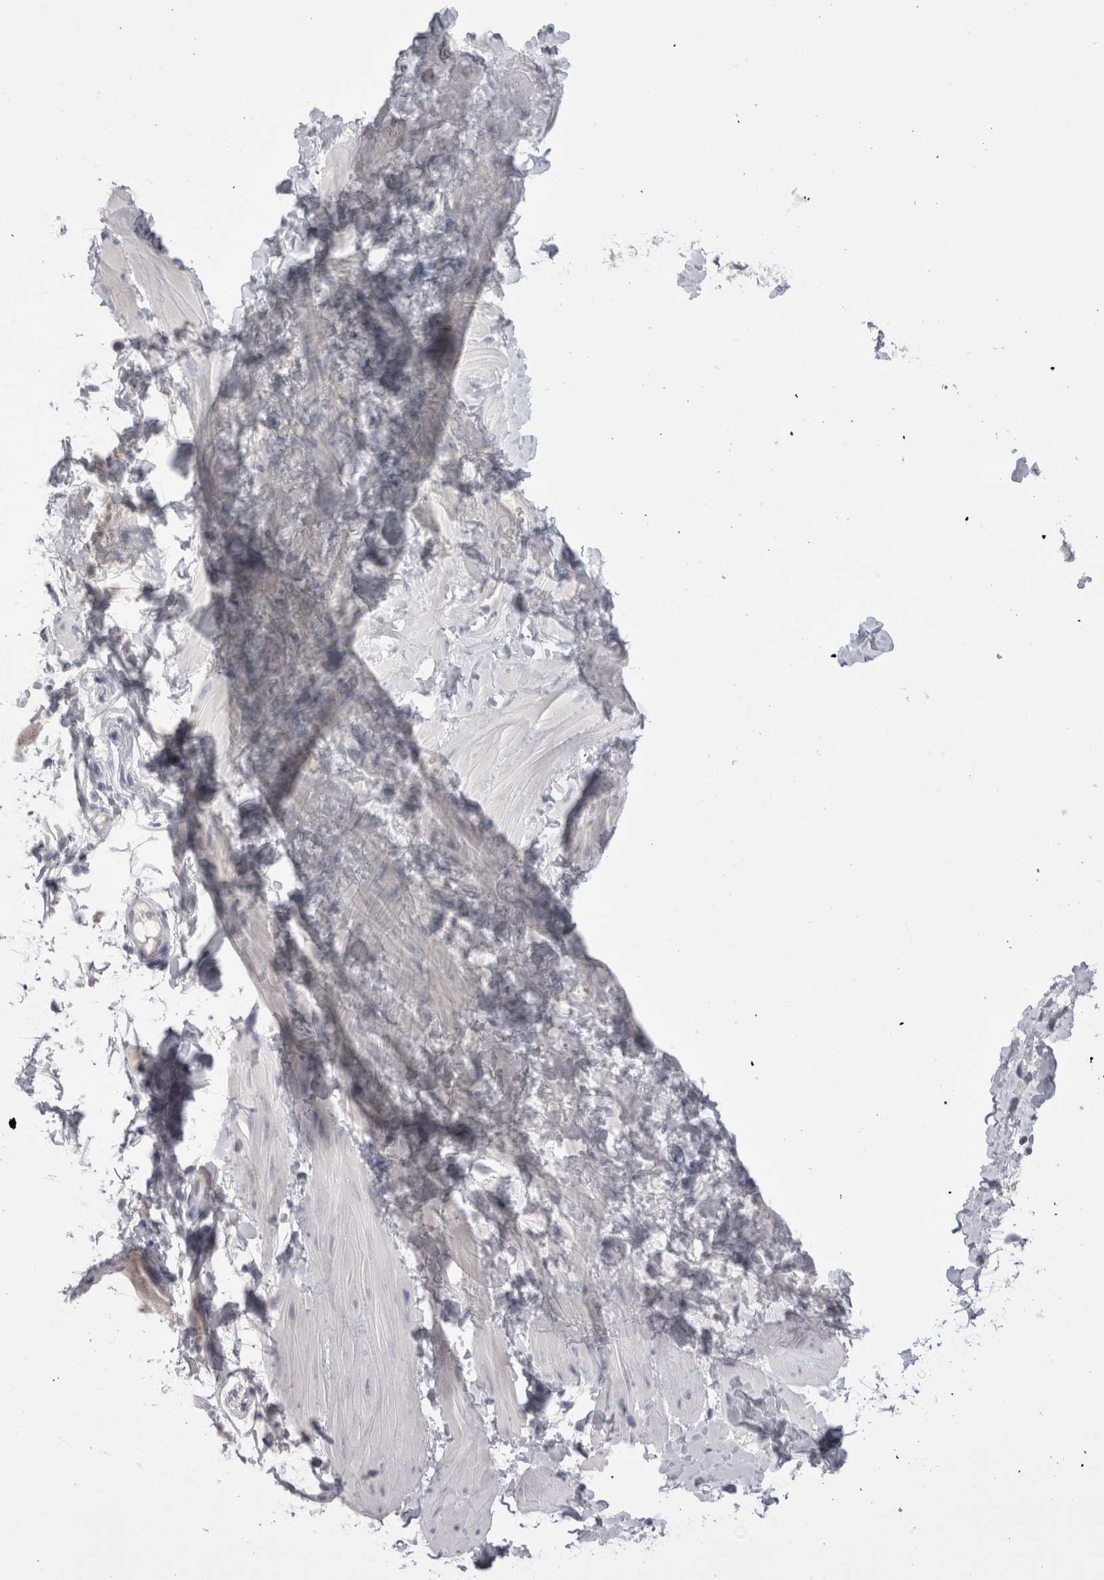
{"staining": {"intensity": "negative", "quantity": "none", "location": "none"}, "tissue": "adipose tissue", "cell_type": "Adipocytes", "image_type": "normal", "snomed": [{"axis": "morphology", "description": "Normal tissue, NOS"}, {"axis": "topography", "description": "Adipose tissue"}, {"axis": "topography", "description": "Vascular tissue"}, {"axis": "topography", "description": "Peripheral nerve tissue"}], "caption": "High magnification brightfield microscopy of normal adipose tissue stained with DAB (3,3'-diaminobenzidine) (brown) and counterstained with hematoxylin (blue): adipocytes show no significant positivity. Brightfield microscopy of immunohistochemistry stained with DAB (3,3'-diaminobenzidine) (brown) and hematoxylin (blue), captured at high magnification.", "gene": "SUCNR1", "patient": {"sex": "male", "age": 25}}